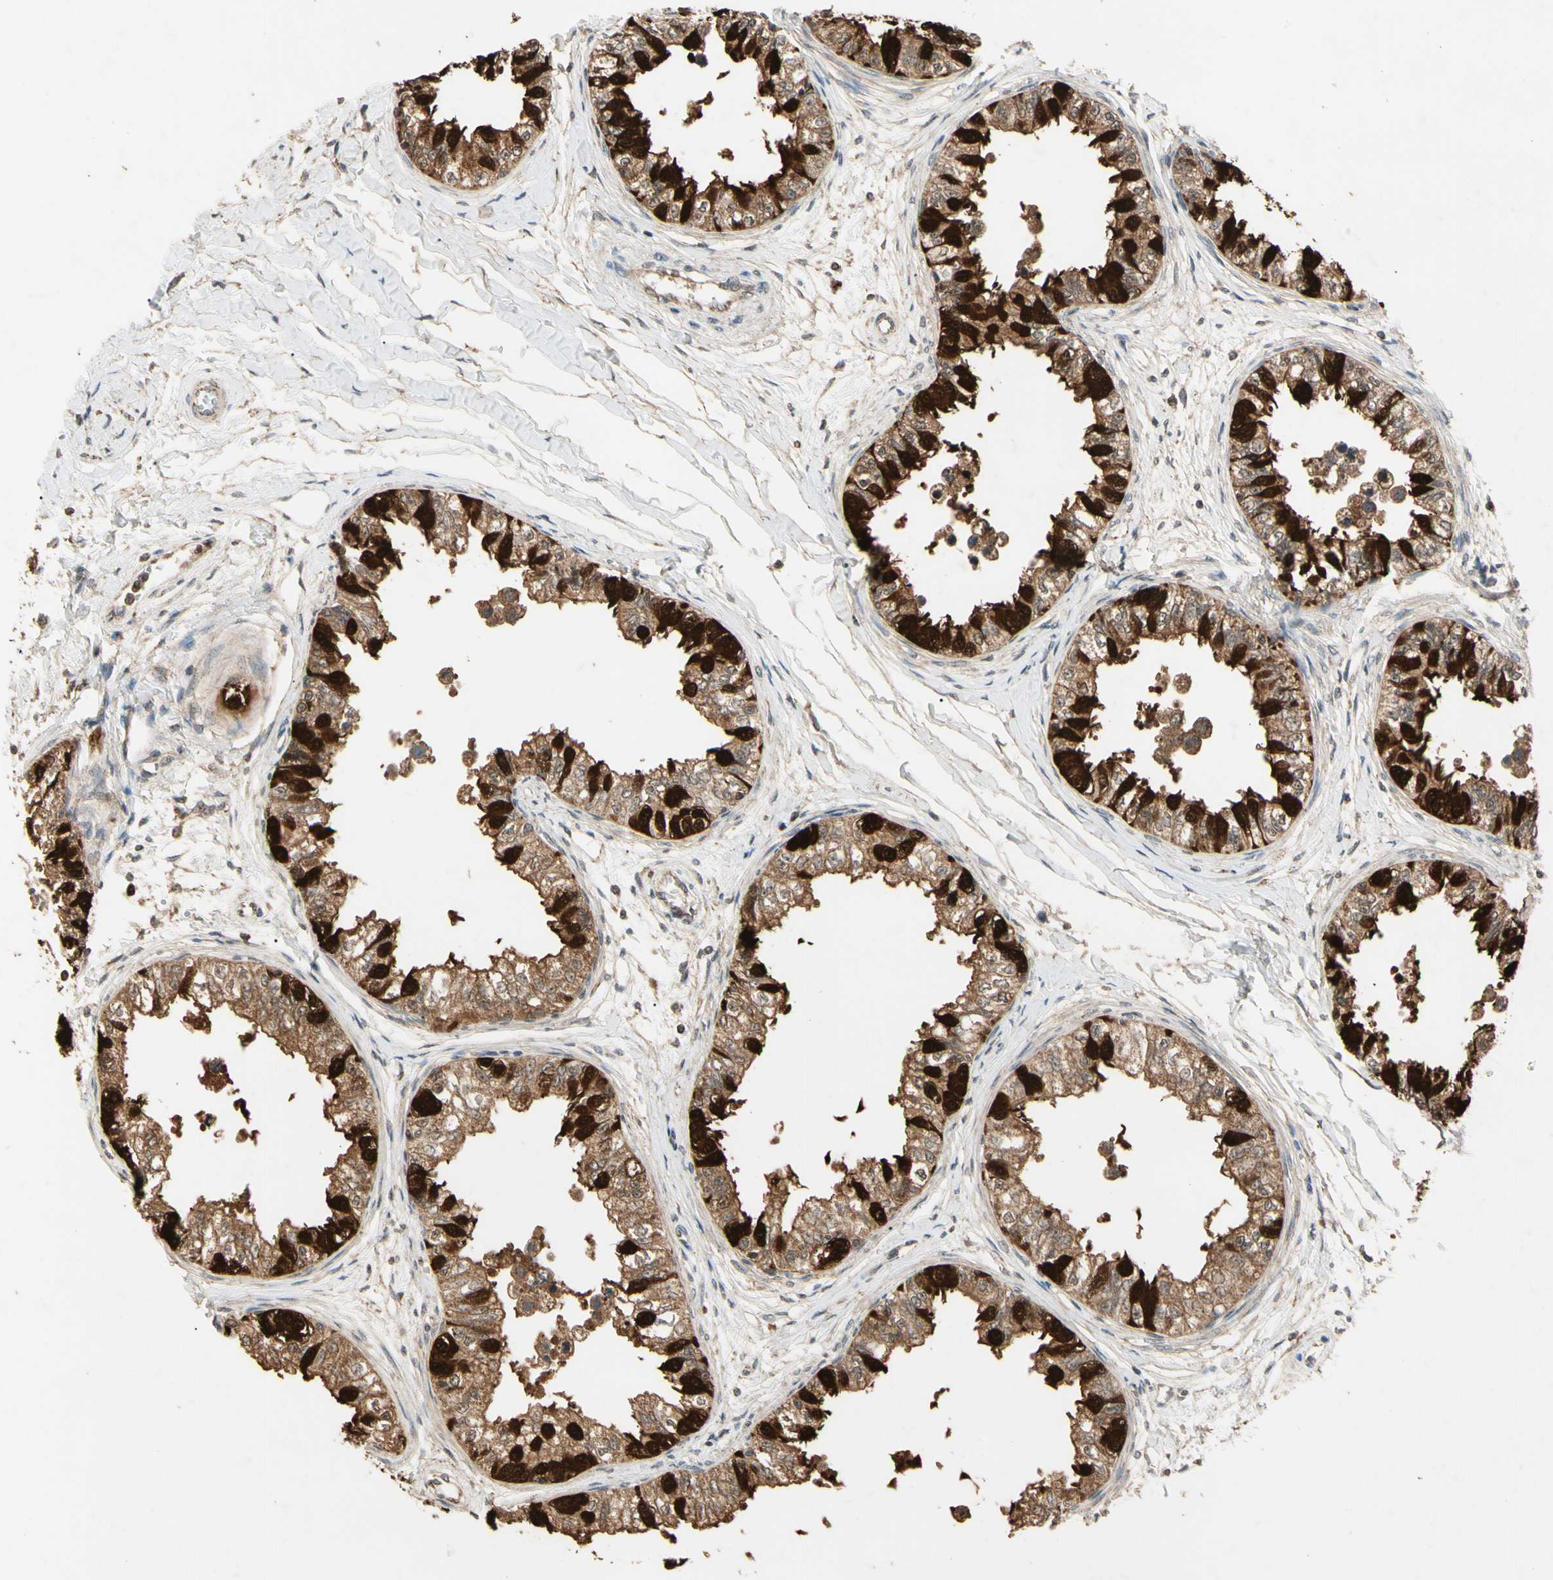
{"staining": {"intensity": "strong", "quantity": ">75%", "location": "cytoplasmic/membranous,nuclear"}, "tissue": "epididymis", "cell_type": "Glandular cells", "image_type": "normal", "snomed": [{"axis": "morphology", "description": "Normal tissue, NOS"}, {"axis": "morphology", "description": "Adenocarcinoma, metastatic, NOS"}, {"axis": "topography", "description": "Testis"}, {"axis": "topography", "description": "Epididymis"}], "caption": "Immunohistochemical staining of benign epididymis displays strong cytoplasmic/membranous,nuclear protein staining in approximately >75% of glandular cells. (DAB (3,3'-diaminobenzidine) = brown stain, brightfield microscopy at high magnification).", "gene": "PRDX5", "patient": {"sex": "male", "age": 26}}